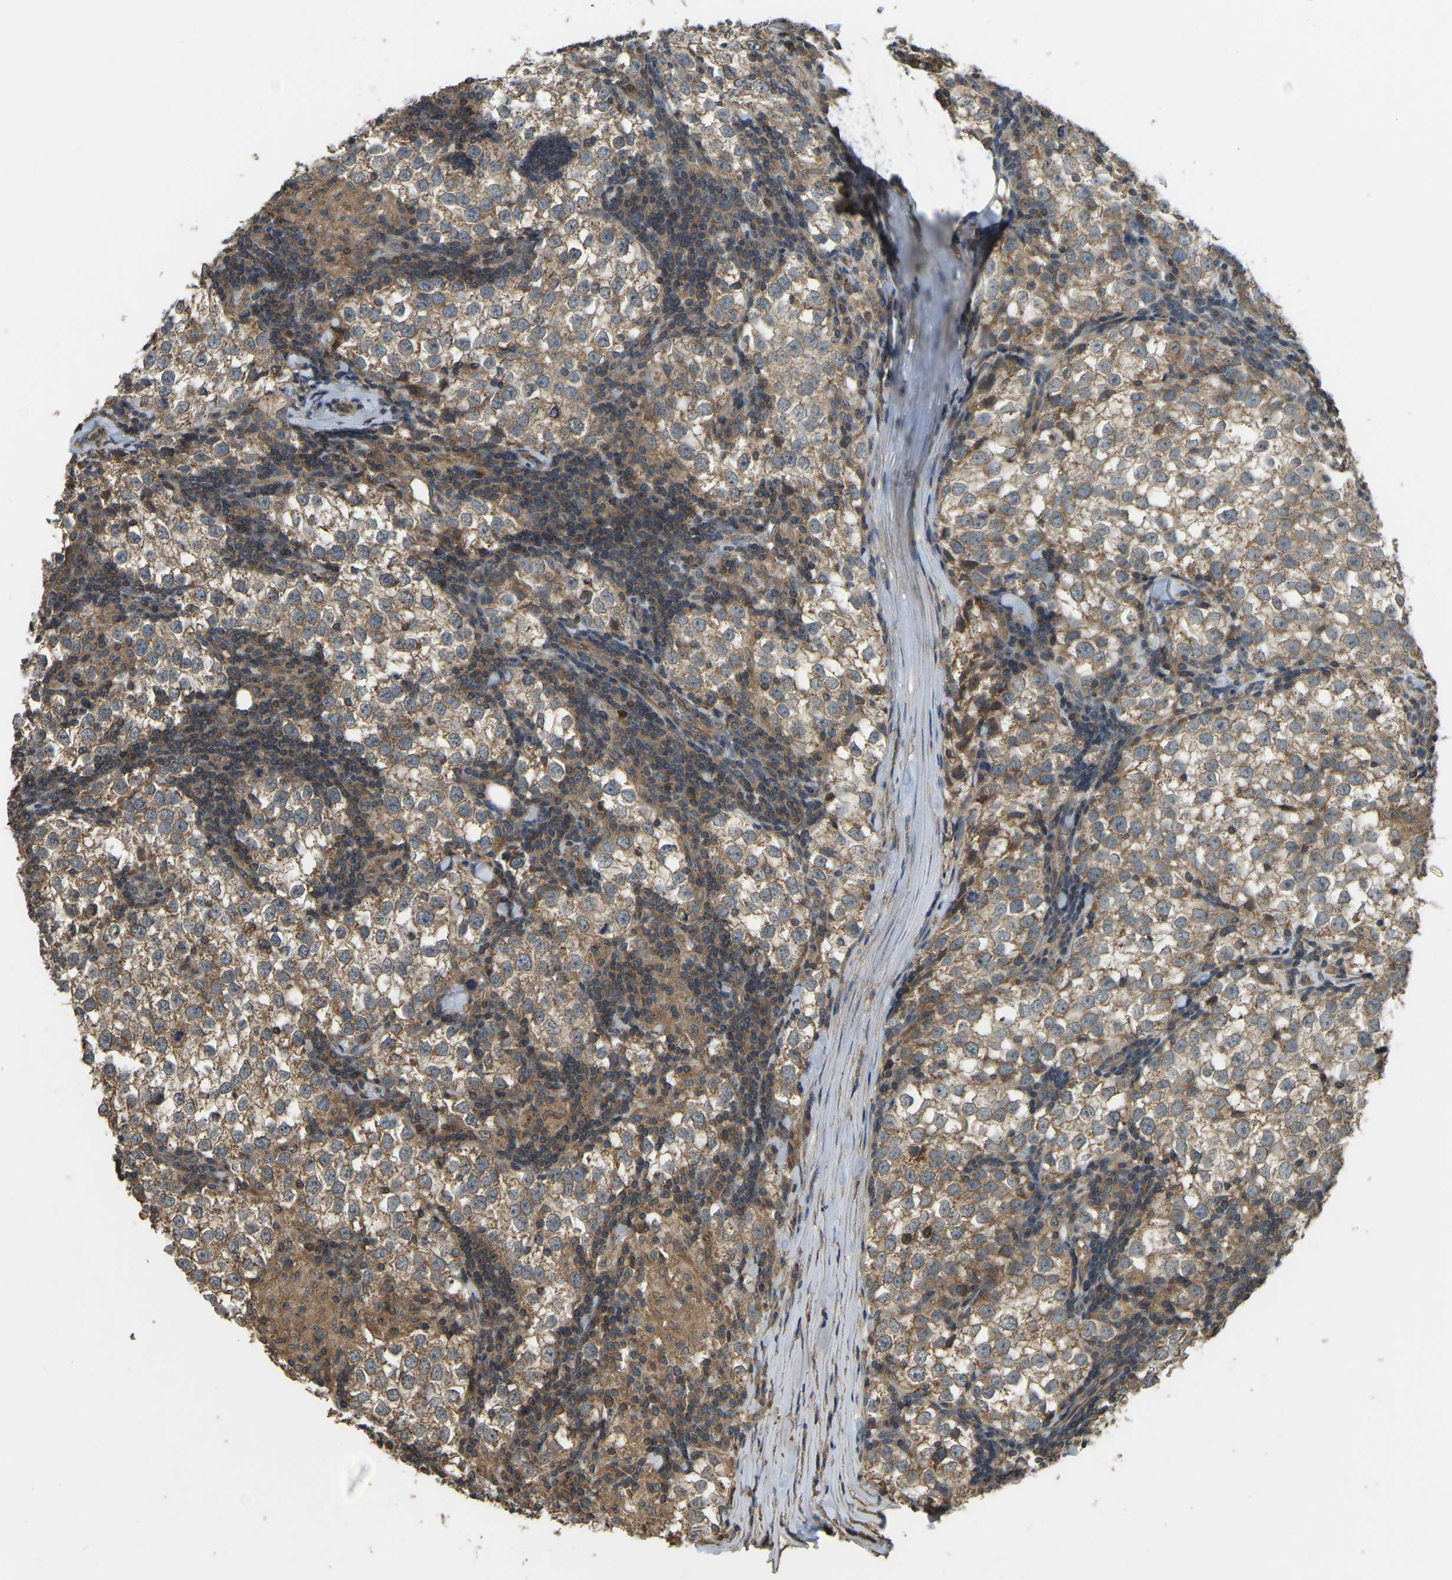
{"staining": {"intensity": "moderate", "quantity": ">75%", "location": "cytoplasmic/membranous"}, "tissue": "testis cancer", "cell_type": "Tumor cells", "image_type": "cancer", "snomed": [{"axis": "morphology", "description": "Seminoma, NOS"}, {"axis": "morphology", "description": "Carcinoma, Embryonal, NOS"}, {"axis": "topography", "description": "Testis"}], "caption": "Immunohistochemical staining of testis cancer (embryonal carcinoma) shows medium levels of moderate cytoplasmic/membranous protein expression in approximately >75% of tumor cells. Using DAB (brown) and hematoxylin (blue) stains, captured at high magnification using brightfield microscopy.", "gene": "GNG2", "patient": {"sex": "male", "age": 36}}